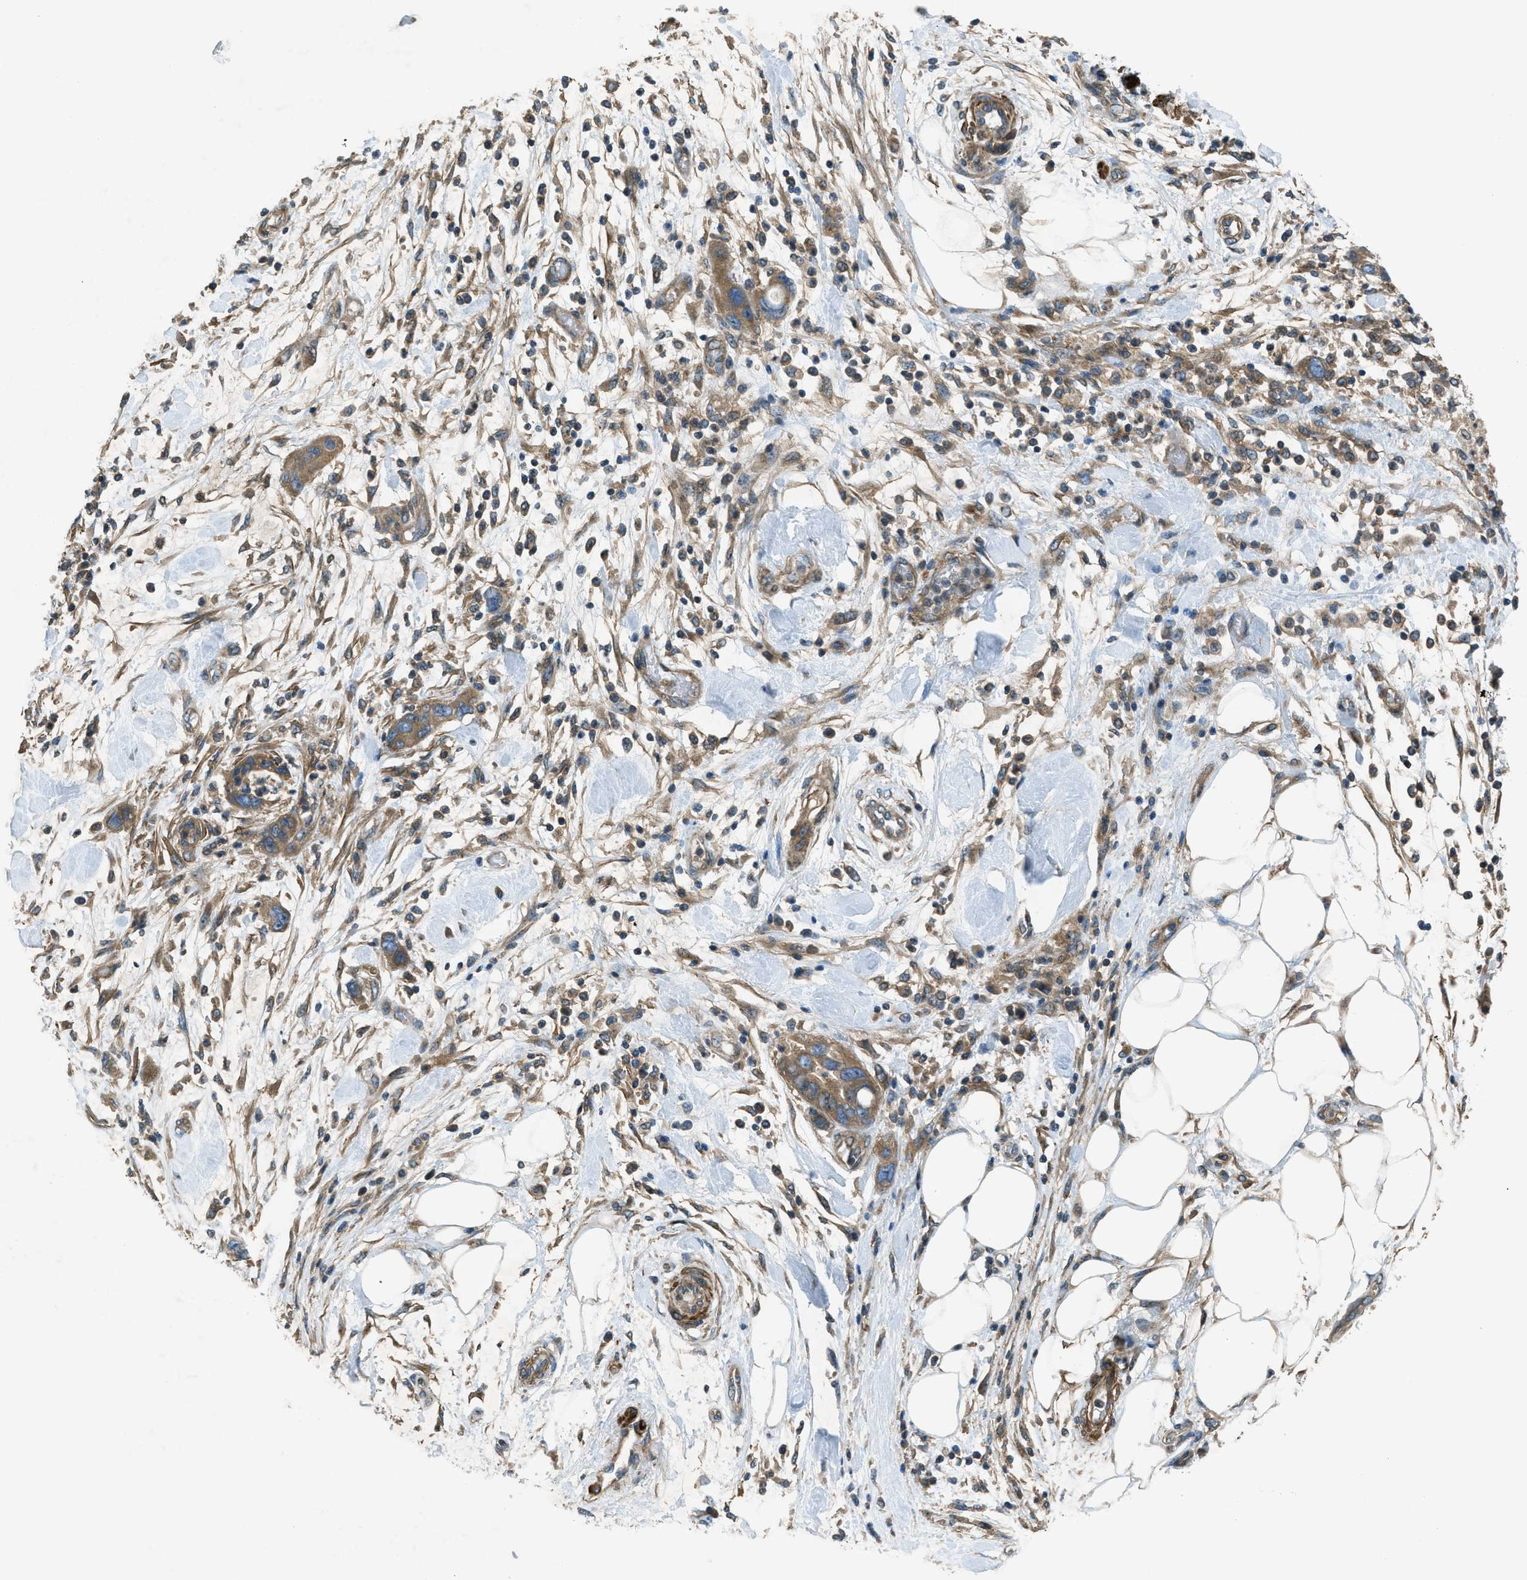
{"staining": {"intensity": "moderate", "quantity": ">75%", "location": "cytoplasmic/membranous"}, "tissue": "pancreatic cancer", "cell_type": "Tumor cells", "image_type": "cancer", "snomed": [{"axis": "morphology", "description": "Normal tissue, NOS"}, {"axis": "morphology", "description": "Adenocarcinoma, NOS"}, {"axis": "topography", "description": "Pancreas"}], "caption": "High-magnification brightfield microscopy of pancreatic cancer stained with DAB (3,3'-diaminobenzidine) (brown) and counterstained with hematoxylin (blue). tumor cells exhibit moderate cytoplasmic/membranous staining is seen in approximately>75% of cells.", "gene": "VEZT", "patient": {"sex": "female", "age": 71}}